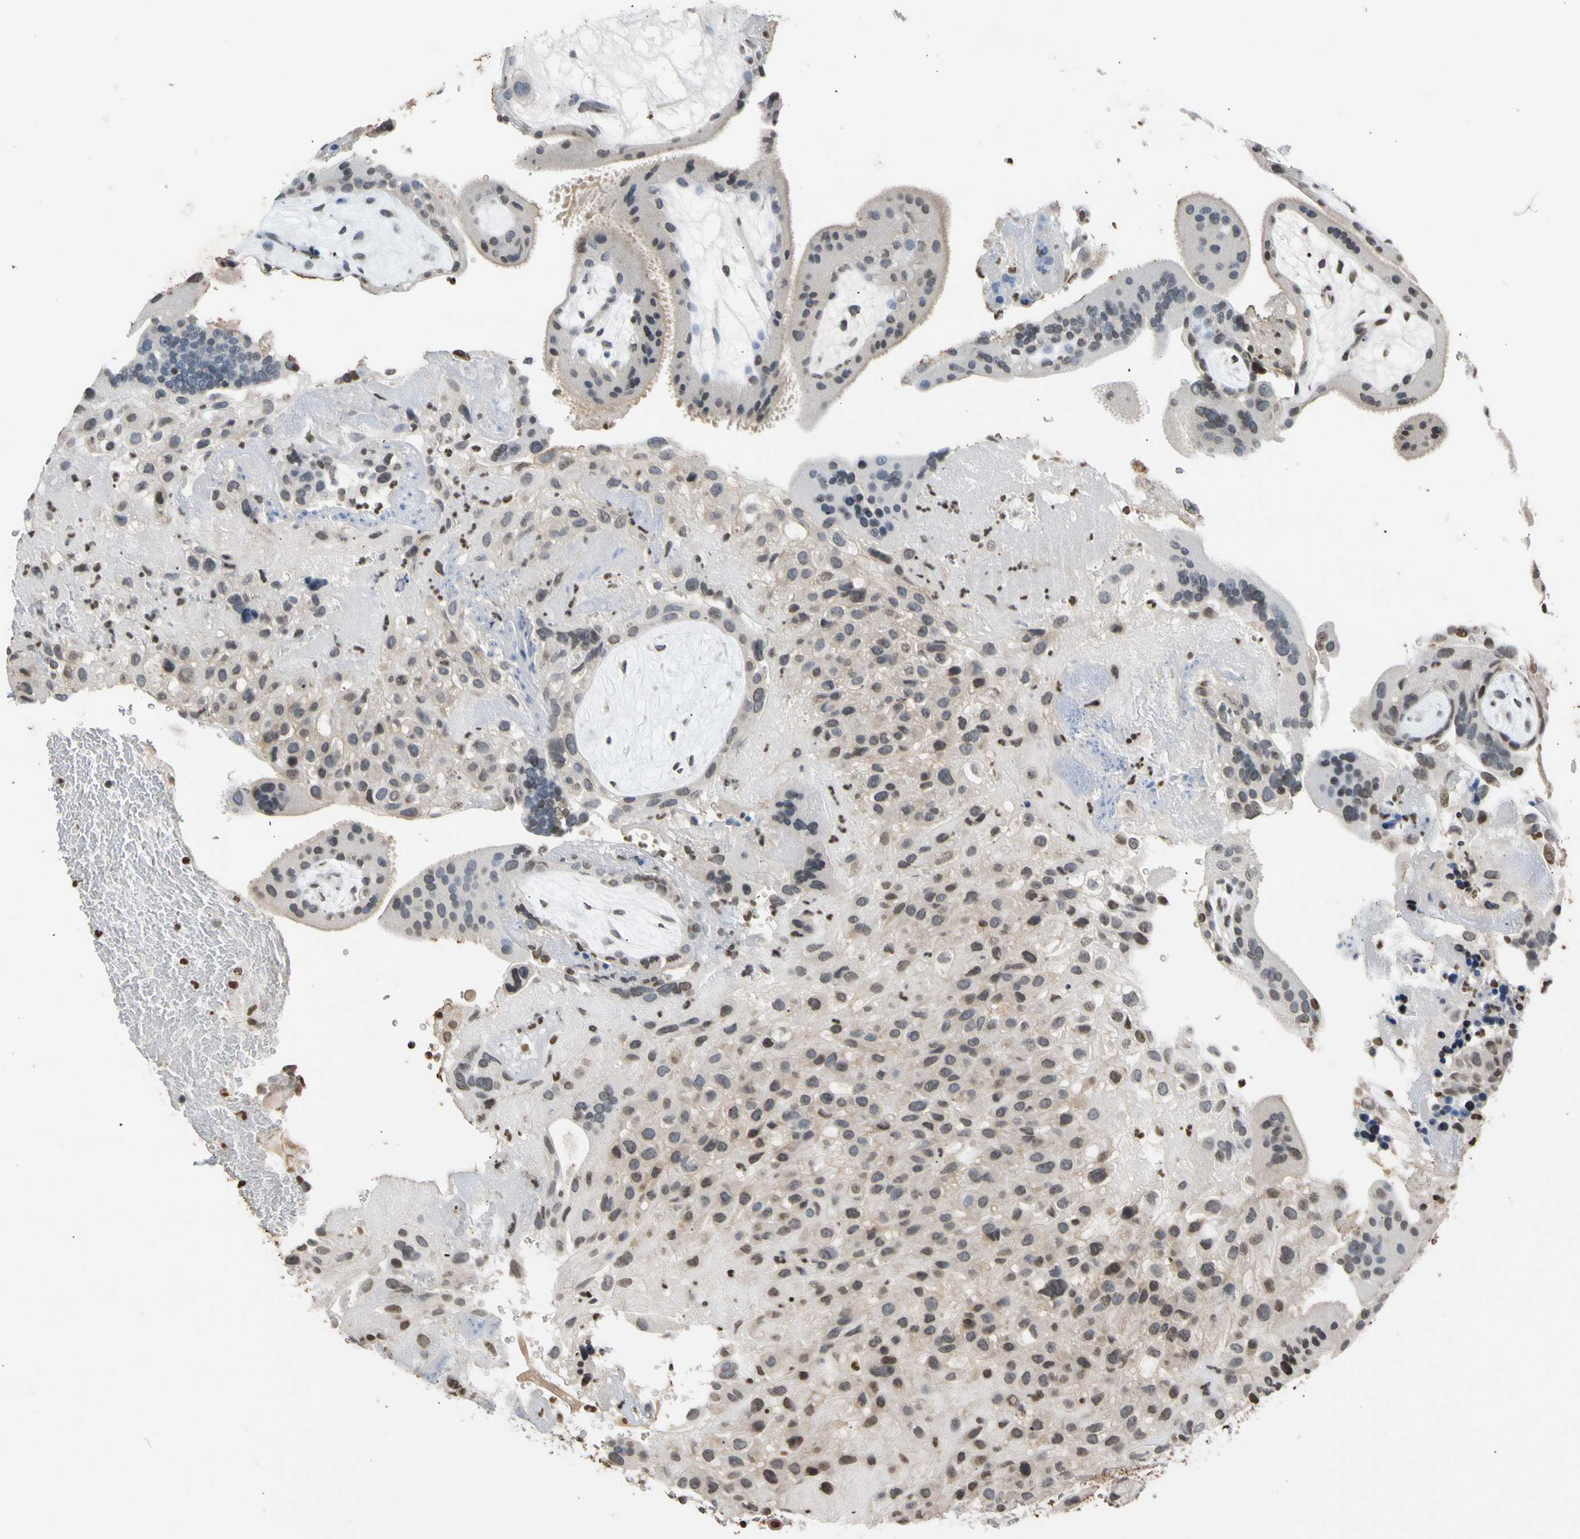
{"staining": {"intensity": "weak", "quantity": "25%-75%", "location": "cytoplasmic/membranous,nuclear"}, "tissue": "placenta", "cell_type": "Decidual cells", "image_type": "normal", "snomed": [{"axis": "morphology", "description": "Normal tissue, NOS"}, {"axis": "topography", "description": "Placenta"}], "caption": "Placenta was stained to show a protein in brown. There is low levels of weak cytoplasmic/membranous,nuclear expression in about 25%-75% of decidual cells. (Brightfield microscopy of DAB IHC at high magnification).", "gene": "GPX4", "patient": {"sex": "female", "age": 19}}